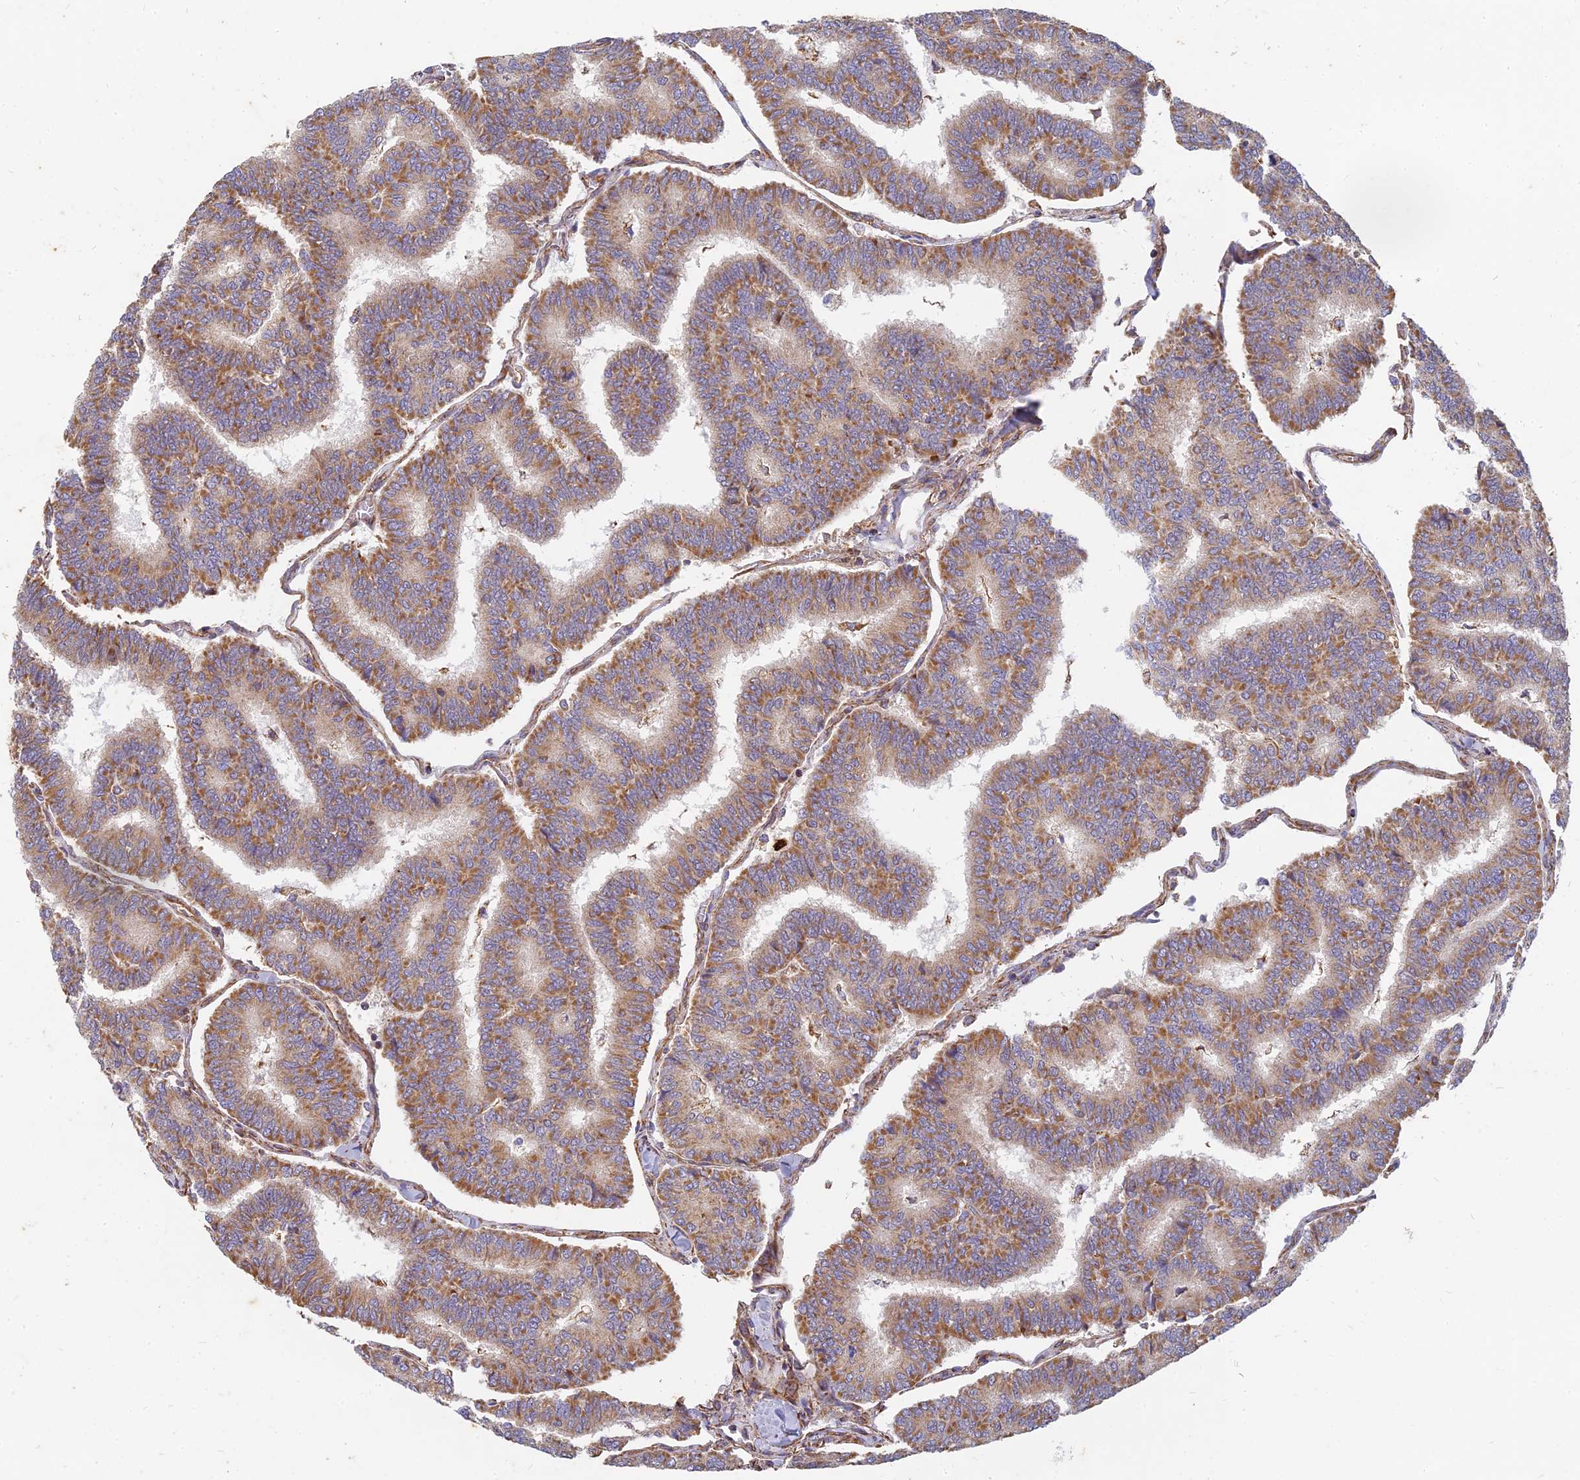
{"staining": {"intensity": "moderate", "quantity": ">75%", "location": "cytoplasmic/membranous"}, "tissue": "thyroid cancer", "cell_type": "Tumor cells", "image_type": "cancer", "snomed": [{"axis": "morphology", "description": "Papillary adenocarcinoma, NOS"}, {"axis": "topography", "description": "Thyroid gland"}], "caption": "Immunohistochemistry (IHC) micrograph of thyroid cancer stained for a protein (brown), which shows medium levels of moderate cytoplasmic/membranous positivity in approximately >75% of tumor cells.", "gene": "DSTYK", "patient": {"sex": "female", "age": 35}}